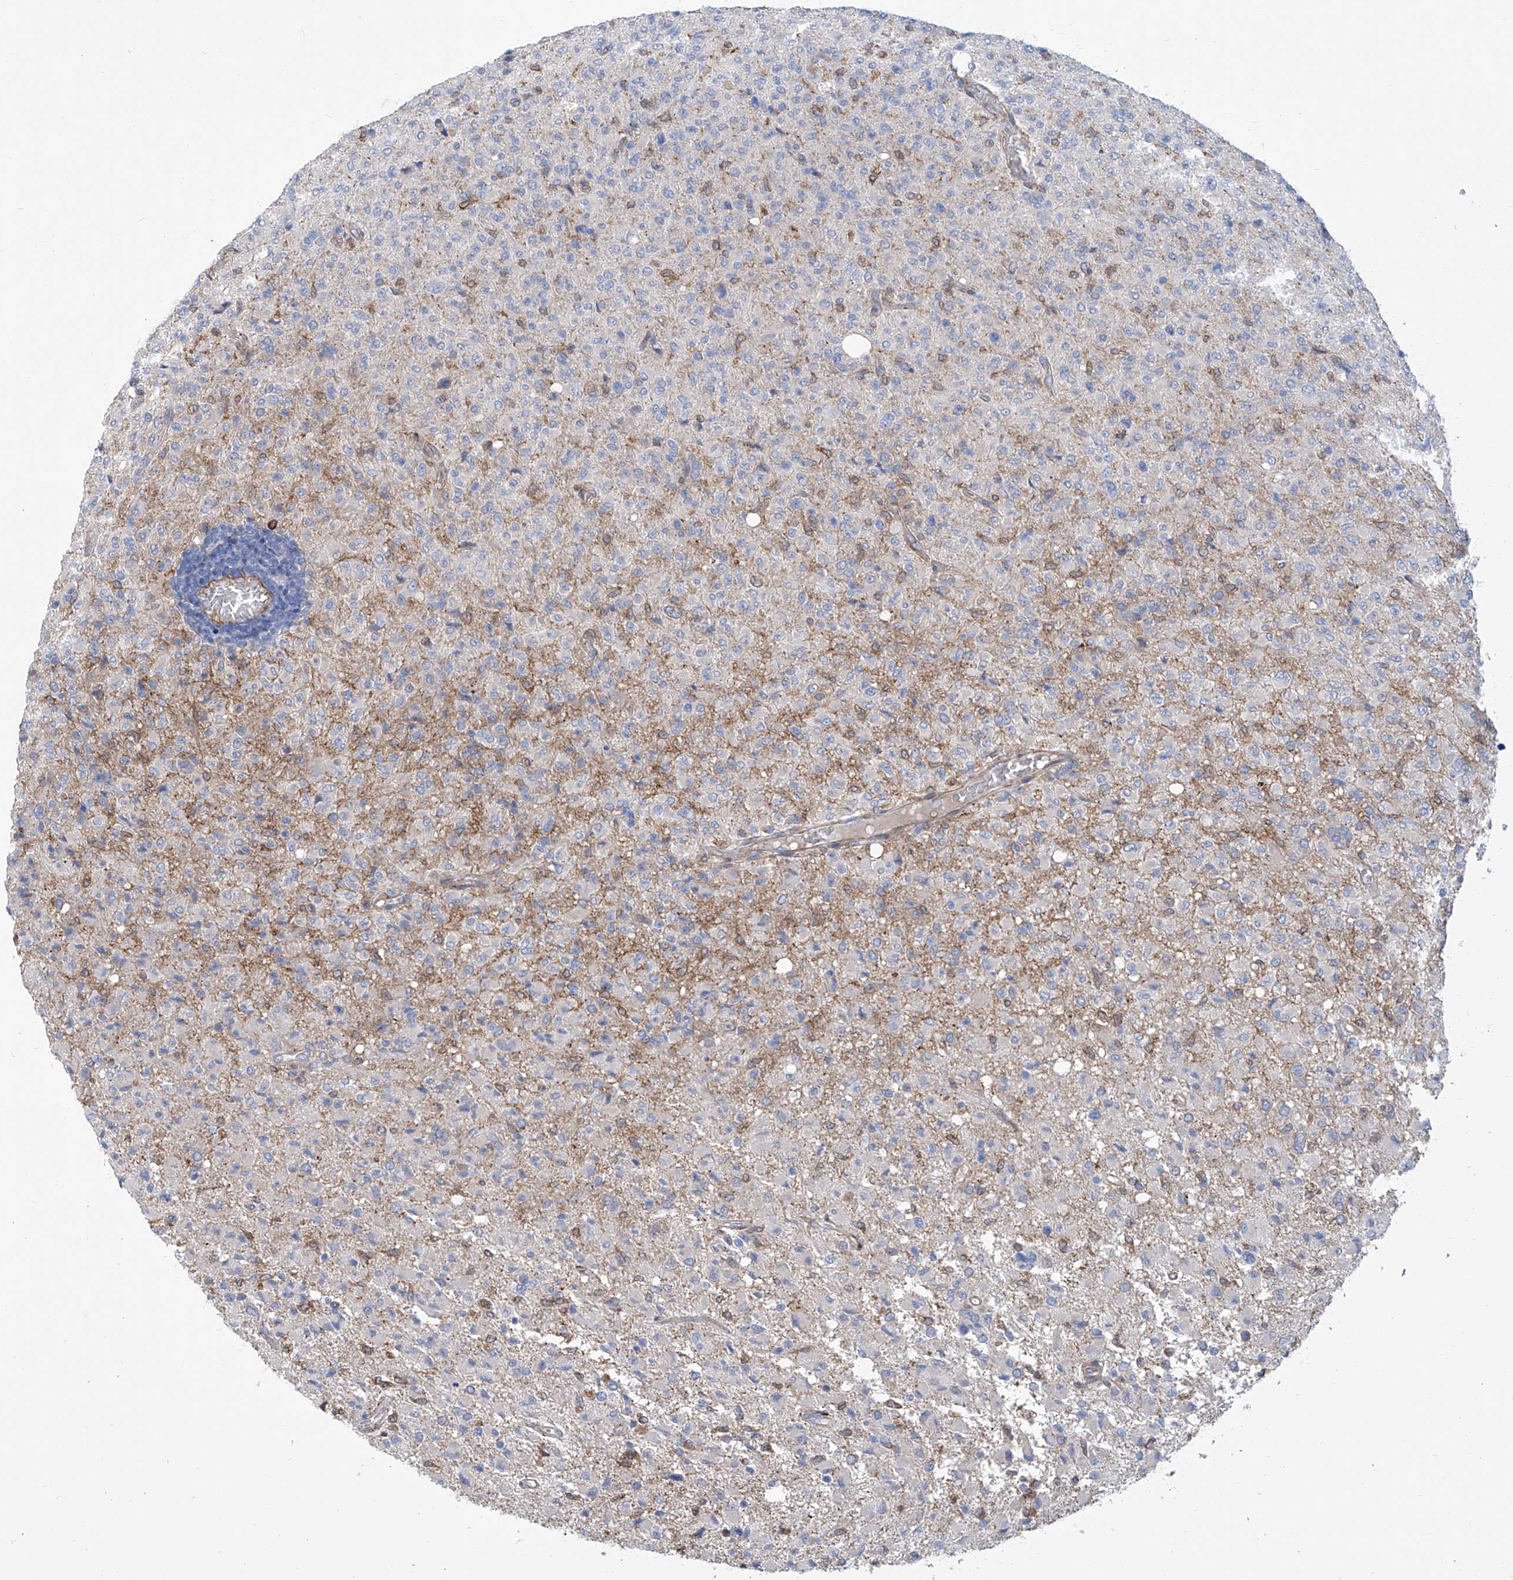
{"staining": {"intensity": "negative", "quantity": "none", "location": "none"}, "tissue": "glioma", "cell_type": "Tumor cells", "image_type": "cancer", "snomed": [{"axis": "morphology", "description": "Glioma, malignant, High grade"}, {"axis": "topography", "description": "Brain"}], "caption": "Immunohistochemical staining of glioma reveals no significant positivity in tumor cells. (DAB immunohistochemistry (IHC) visualized using brightfield microscopy, high magnification).", "gene": "TNN", "patient": {"sex": "female", "age": 57}}